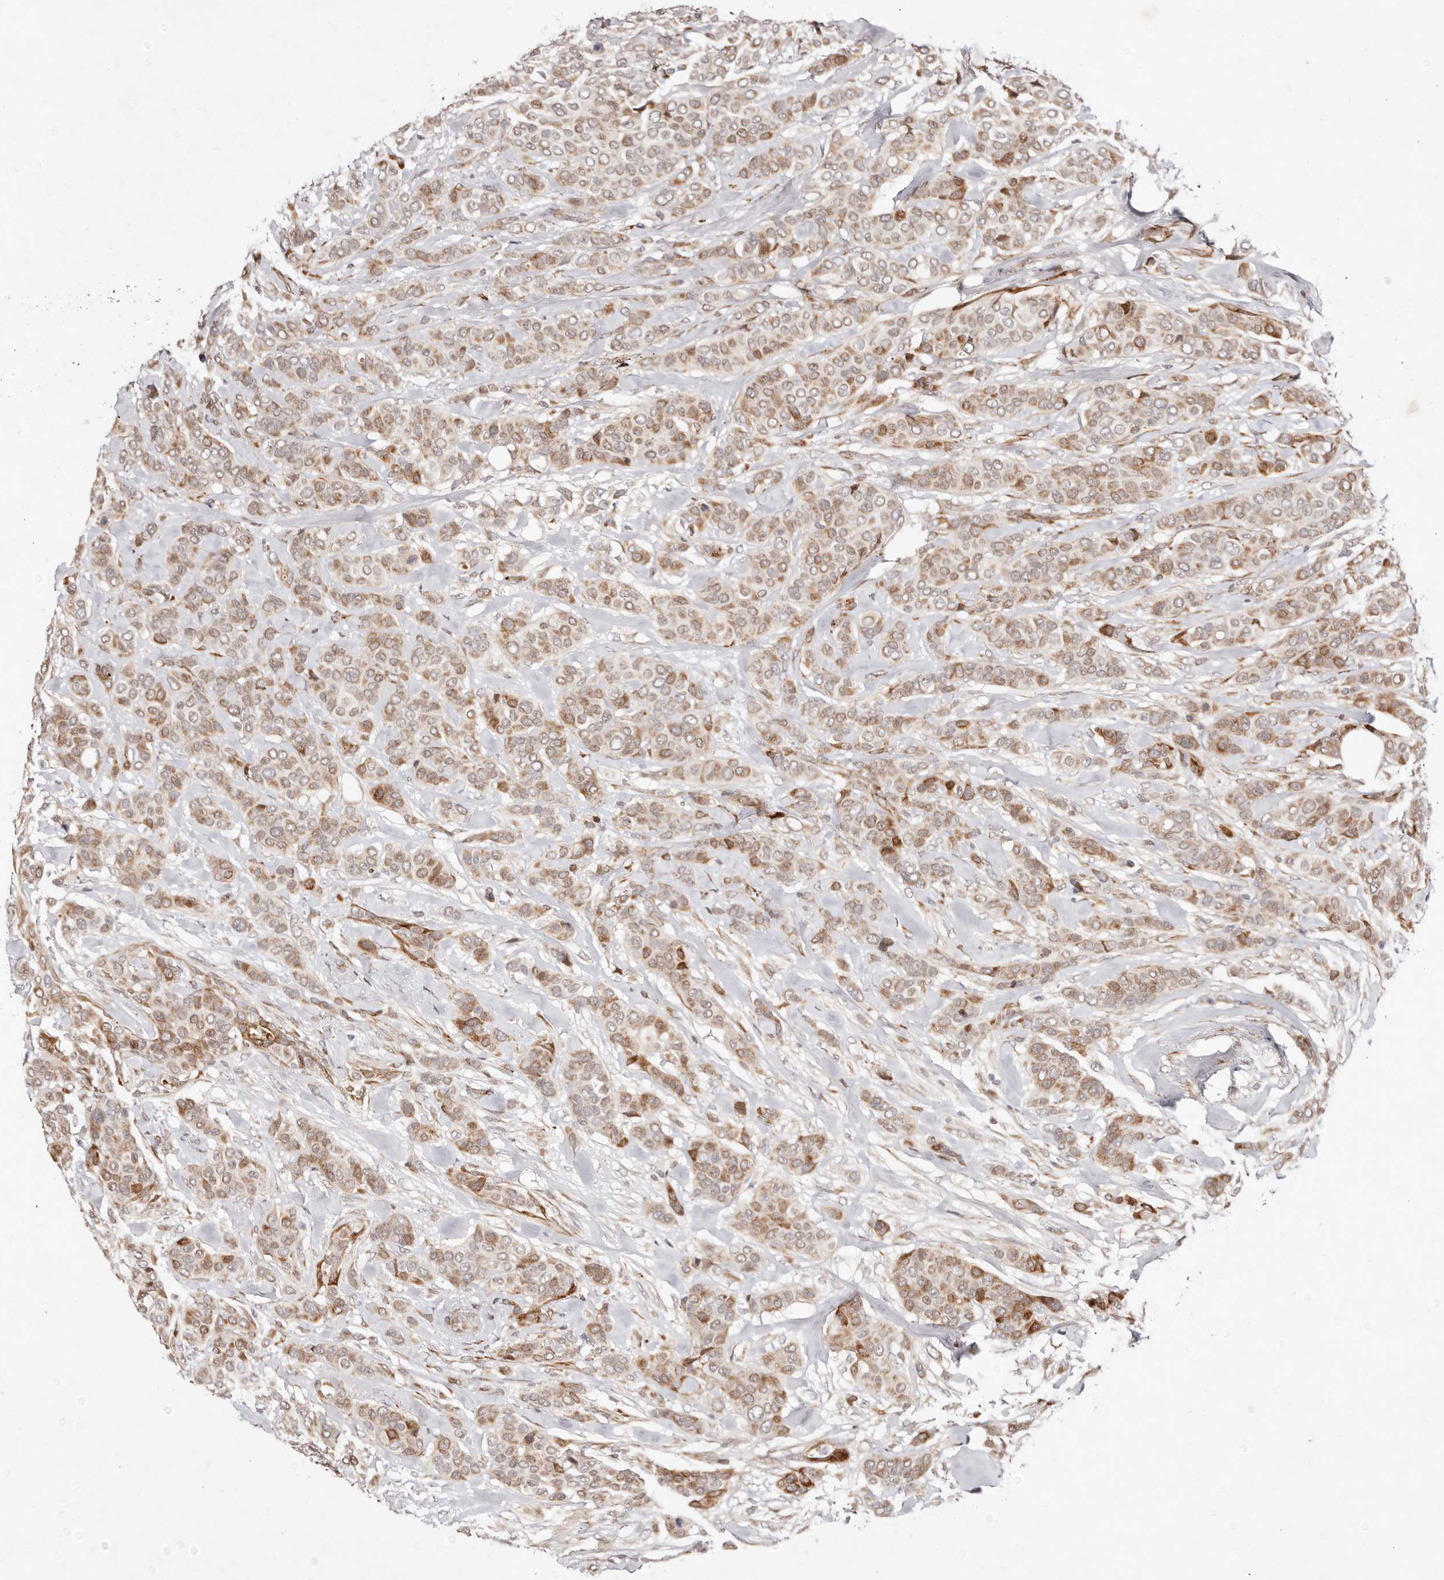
{"staining": {"intensity": "moderate", "quantity": ">75%", "location": "cytoplasmic/membranous"}, "tissue": "breast cancer", "cell_type": "Tumor cells", "image_type": "cancer", "snomed": [{"axis": "morphology", "description": "Lobular carcinoma"}, {"axis": "topography", "description": "Breast"}], "caption": "Breast cancer stained with immunohistochemistry (IHC) demonstrates moderate cytoplasmic/membranous positivity in approximately >75% of tumor cells. (brown staining indicates protein expression, while blue staining denotes nuclei).", "gene": "BCL2L15", "patient": {"sex": "female", "age": 51}}